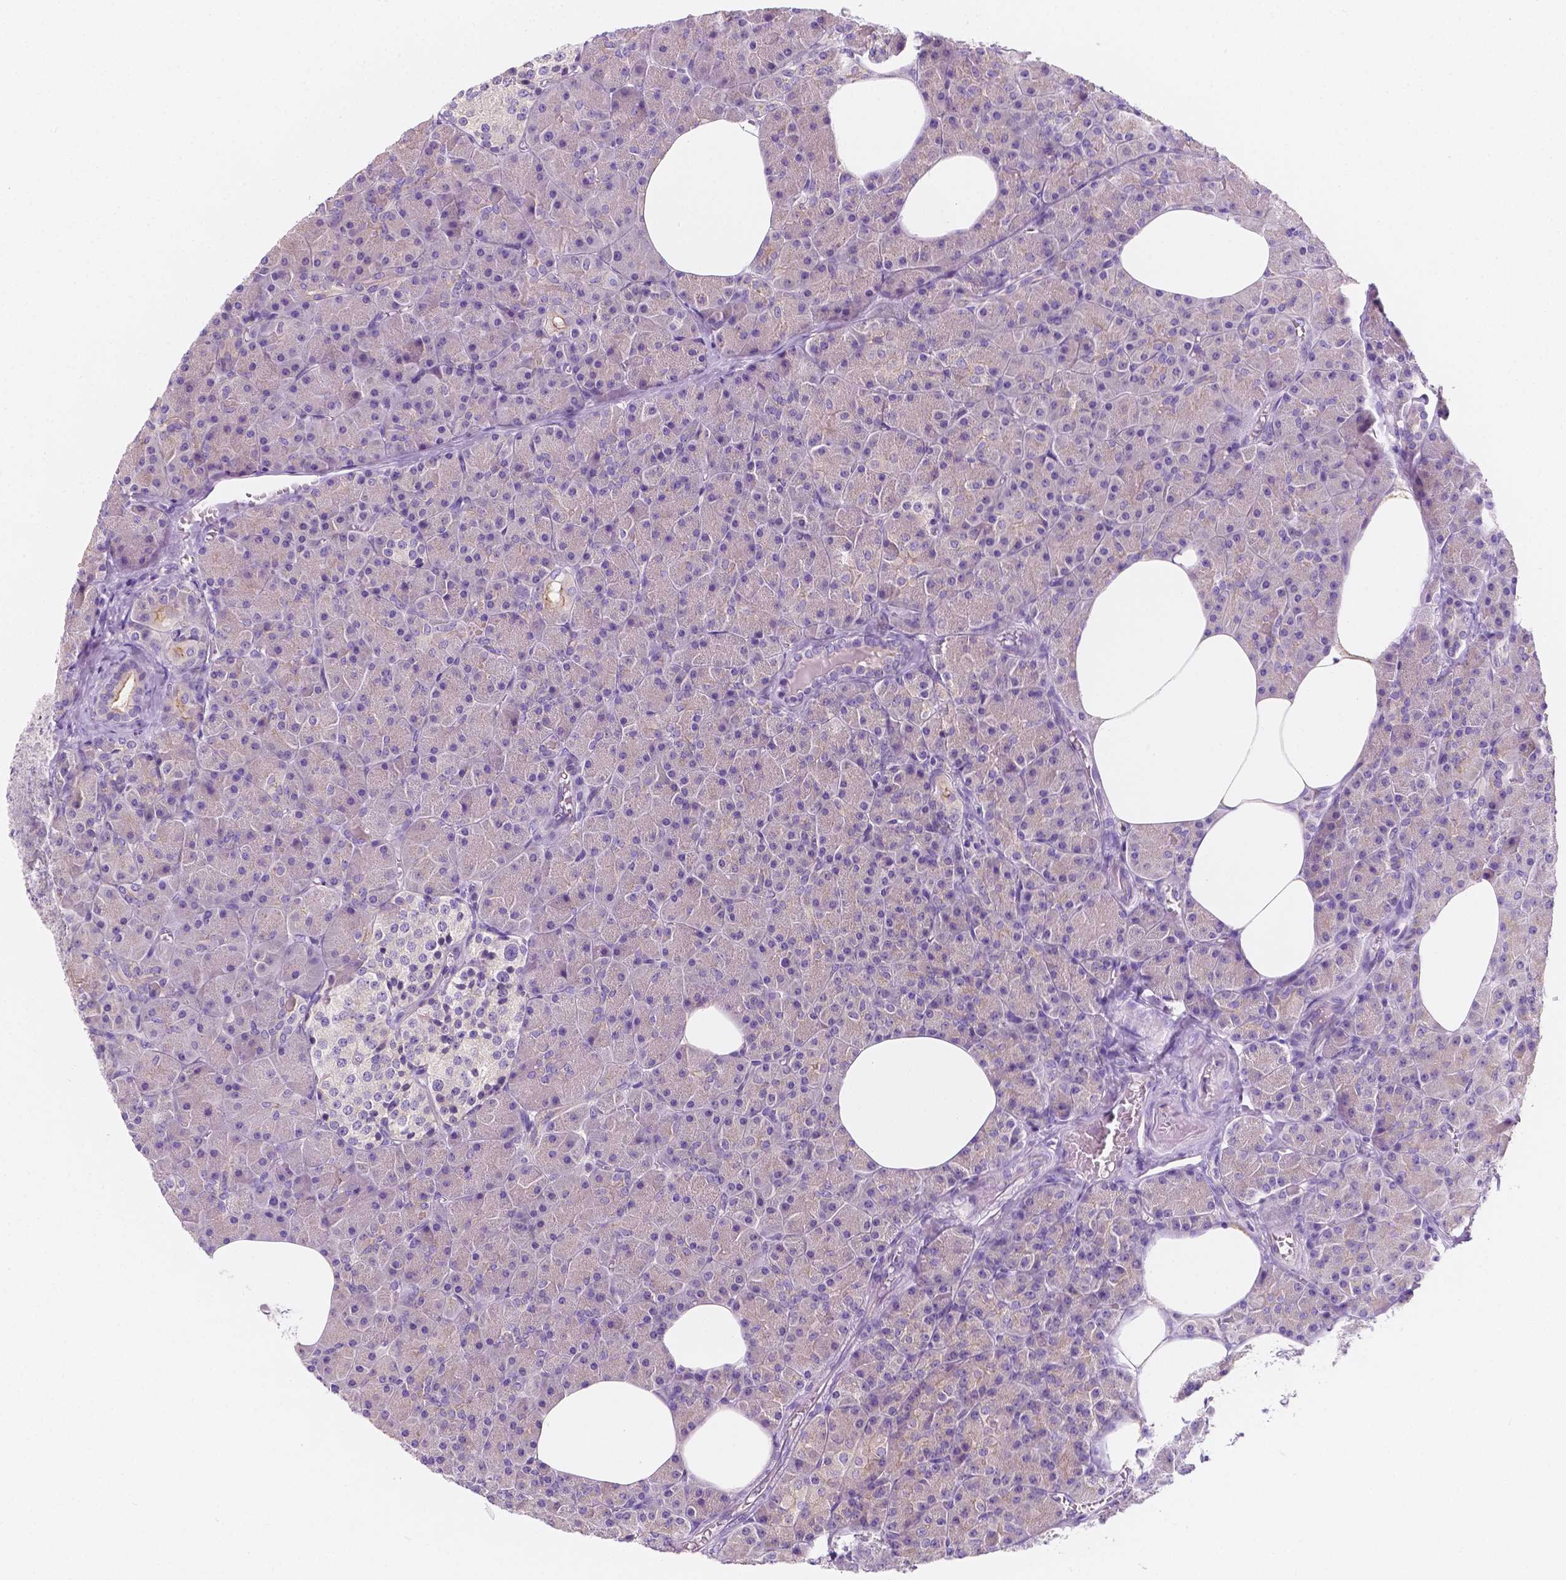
{"staining": {"intensity": "negative", "quantity": "none", "location": "none"}, "tissue": "pancreas", "cell_type": "Exocrine glandular cells", "image_type": "normal", "snomed": [{"axis": "morphology", "description": "Normal tissue, NOS"}, {"axis": "topography", "description": "Pancreas"}], "caption": "A micrograph of human pancreas is negative for staining in exocrine glandular cells. (Brightfield microscopy of DAB immunohistochemistry at high magnification).", "gene": "SIRT2", "patient": {"sex": "female", "age": 45}}